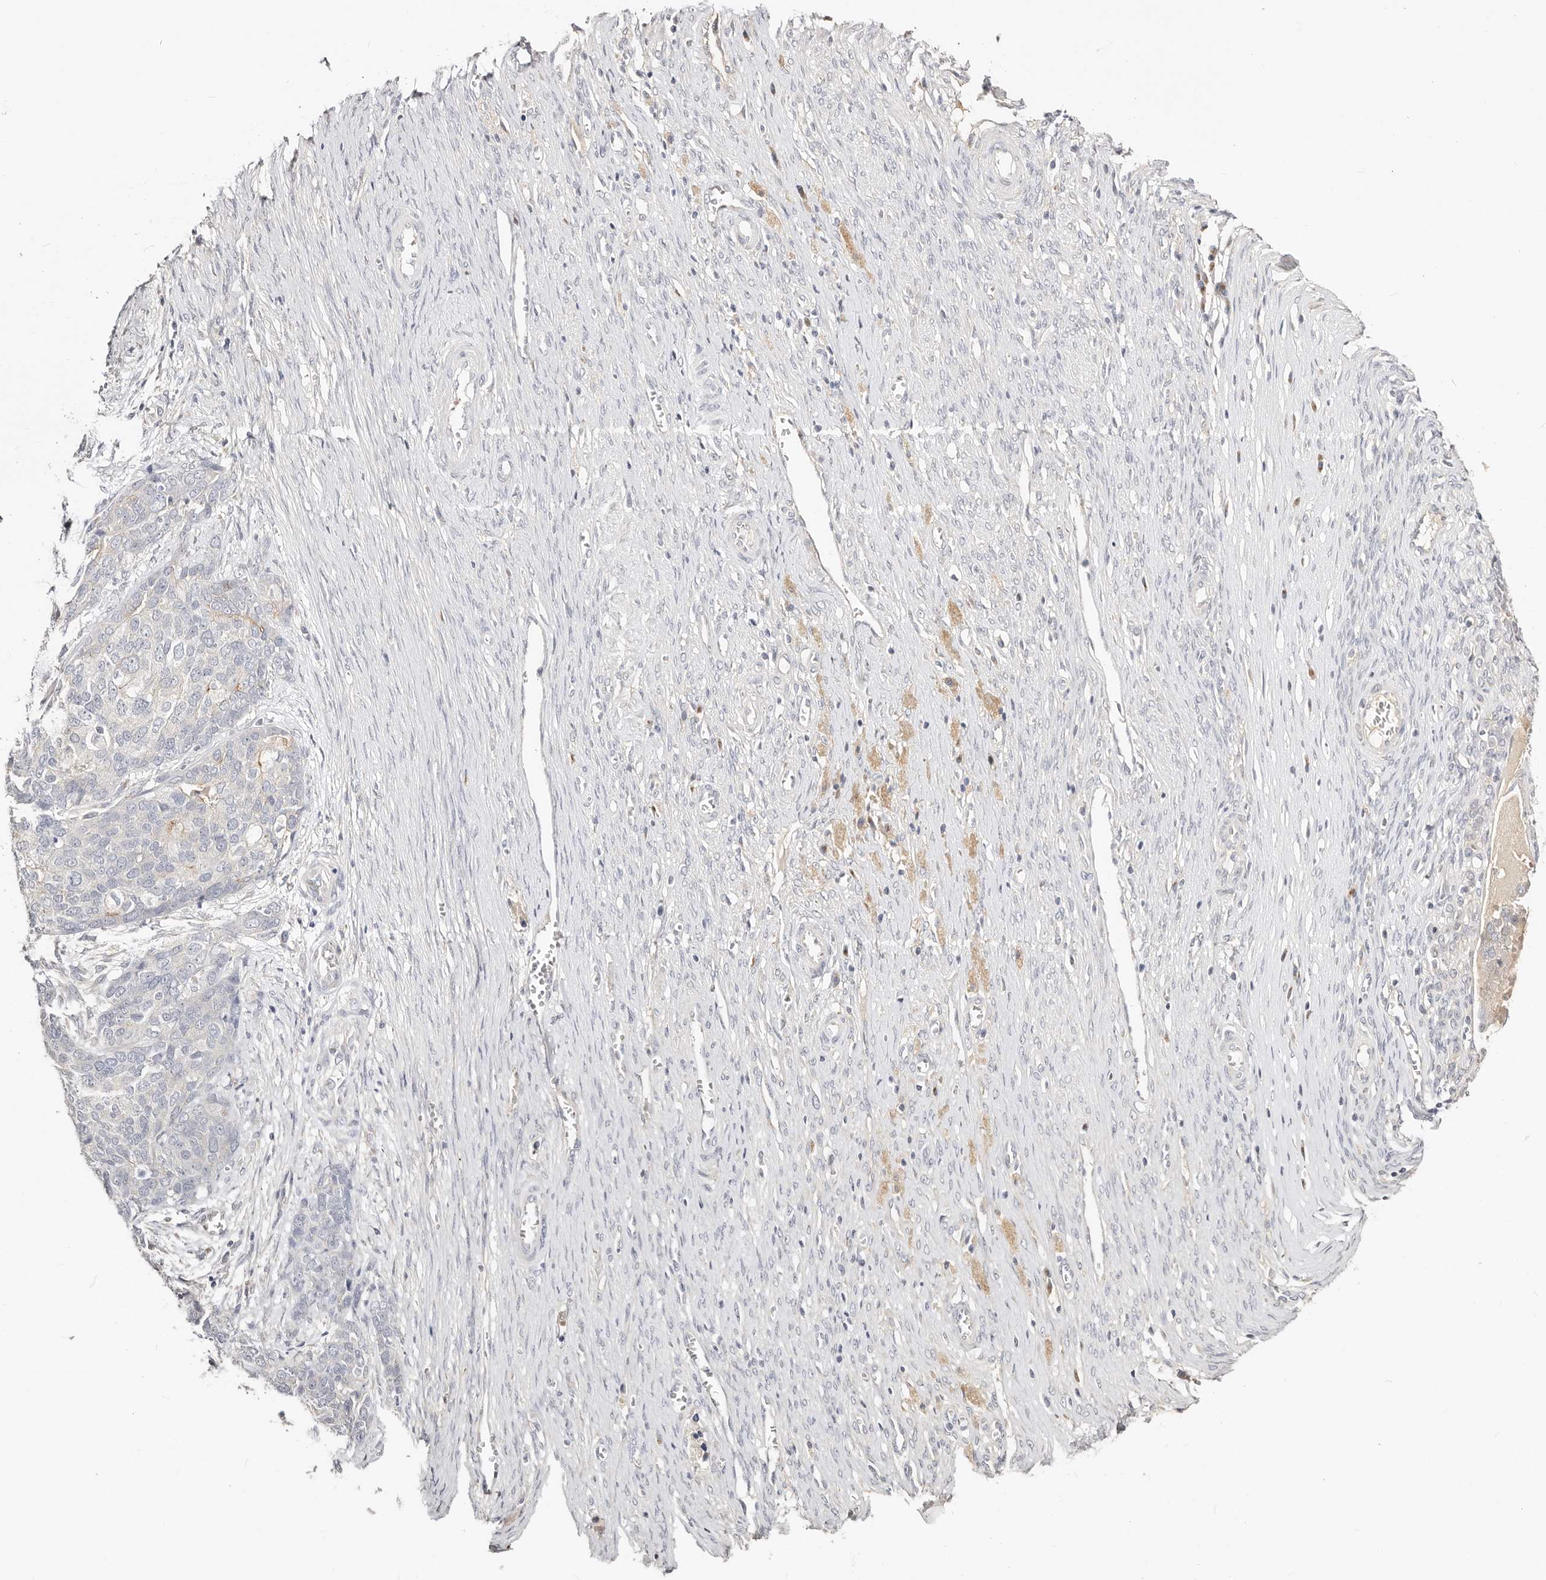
{"staining": {"intensity": "negative", "quantity": "none", "location": "none"}, "tissue": "ovarian cancer", "cell_type": "Tumor cells", "image_type": "cancer", "snomed": [{"axis": "morphology", "description": "Cystadenocarcinoma, serous, NOS"}, {"axis": "topography", "description": "Ovary"}], "caption": "The histopathology image shows no staining of tumor cells in ovarian cancer (serous cystadenocarcinoma).", "gene": "DNASE1", "patient": {"sex": "female", "age": 44}}